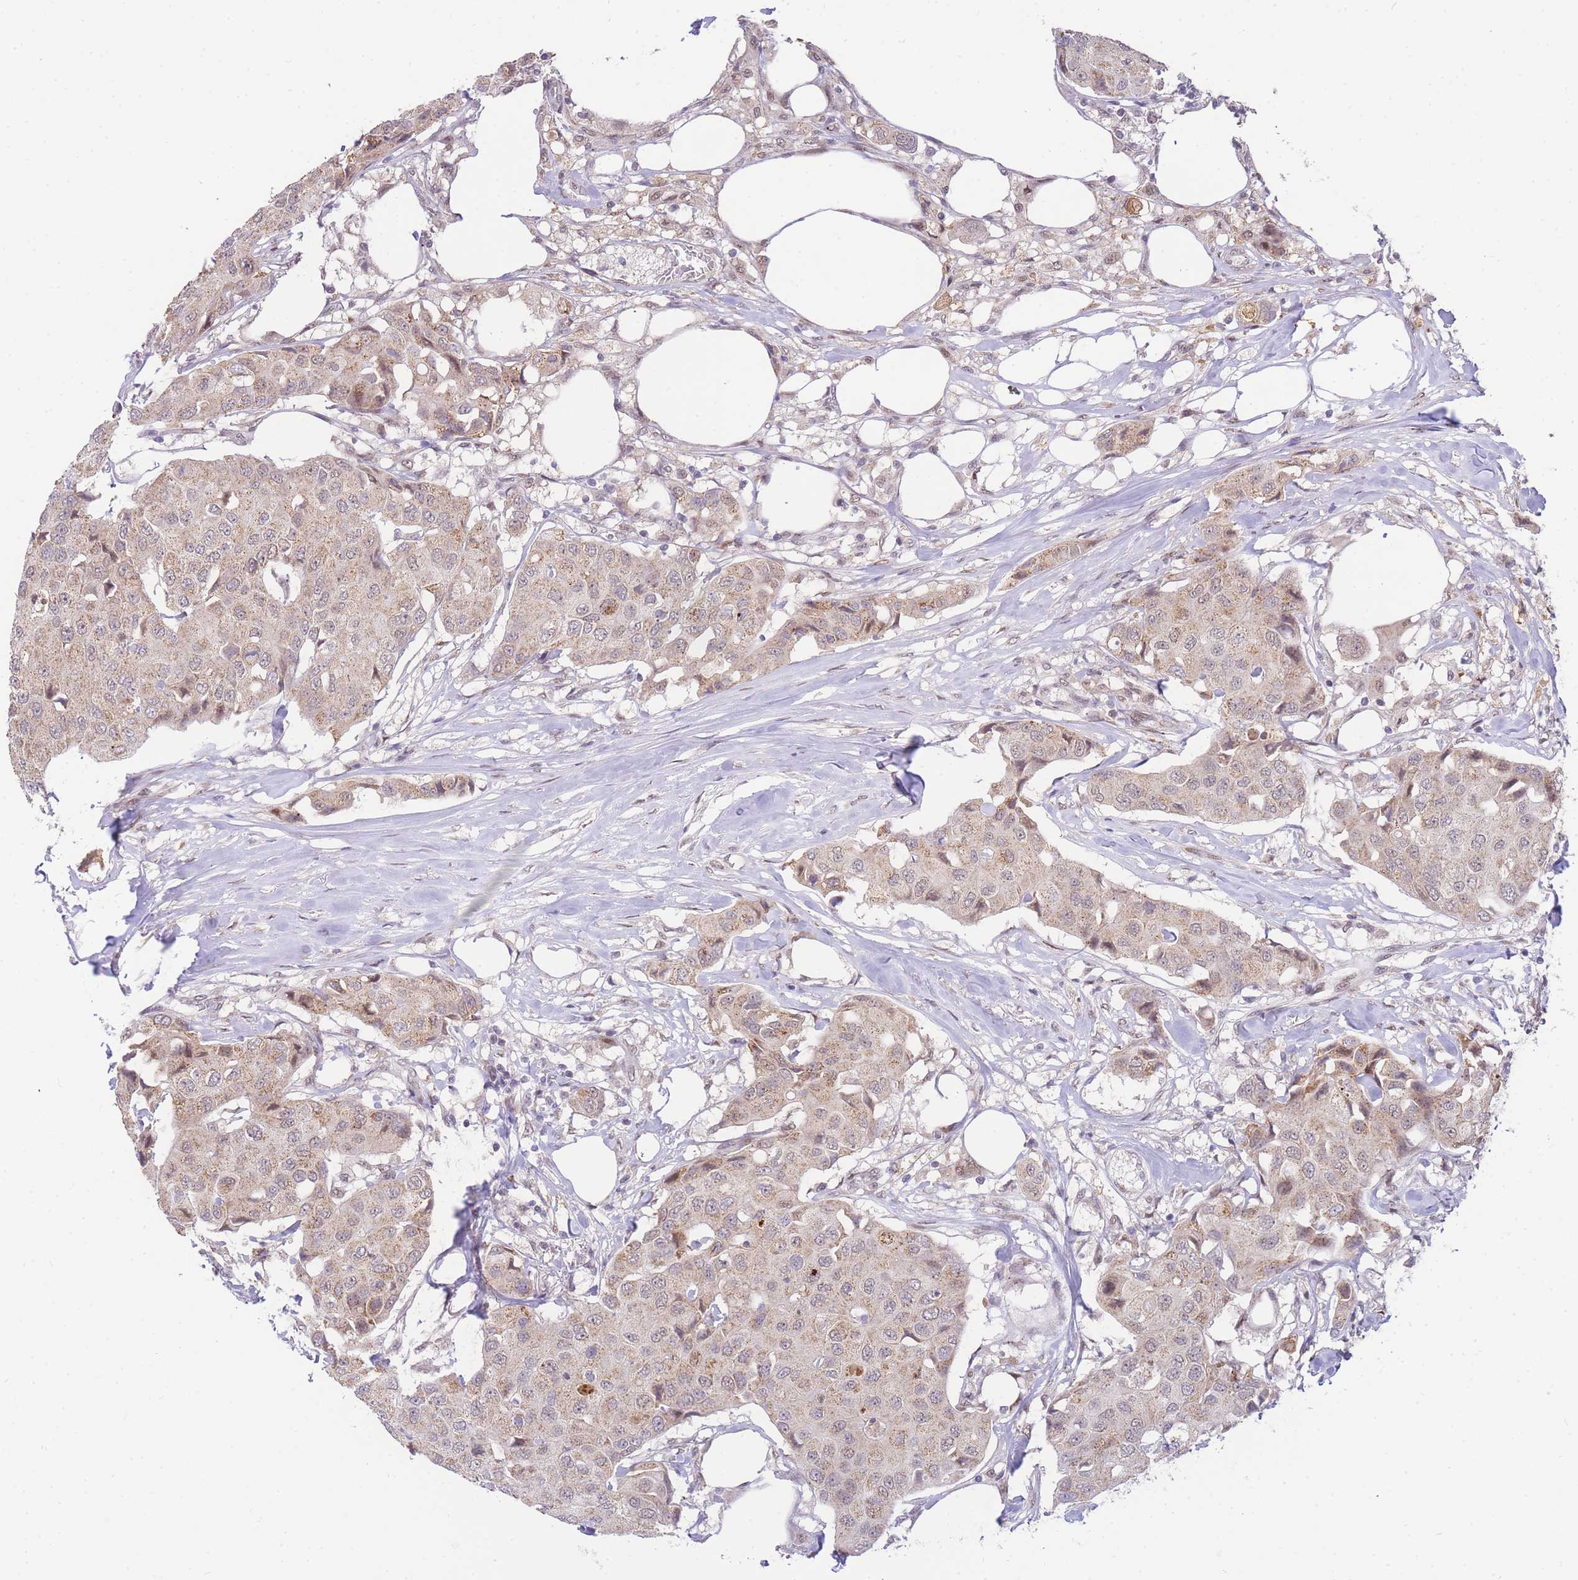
{"staining": {"intensity": "moderate", "quantity": ">75%", "location": "cytoplasmic/membranous,nuclear"}, "tissue": "breast cancer", "cell_type": "Tumor cells", "image_type": "cancer", "snomed": [{"axis": "morphology", "description": "Duct carcinoma"}, {"axis": "topography", "description": "Breast"}], "caption": "Breast invasive ductal carcinoma tissue shows moderate cytoplasmic/membranous and nuclear positivity in about >75% of tumor cells (DAB (3,3'-diaminobenzidine) IHC, brown staining for protein, blue staining for nuclei).", "gene": "PUS10", "patient": {"sex": "female", "age": 80}}